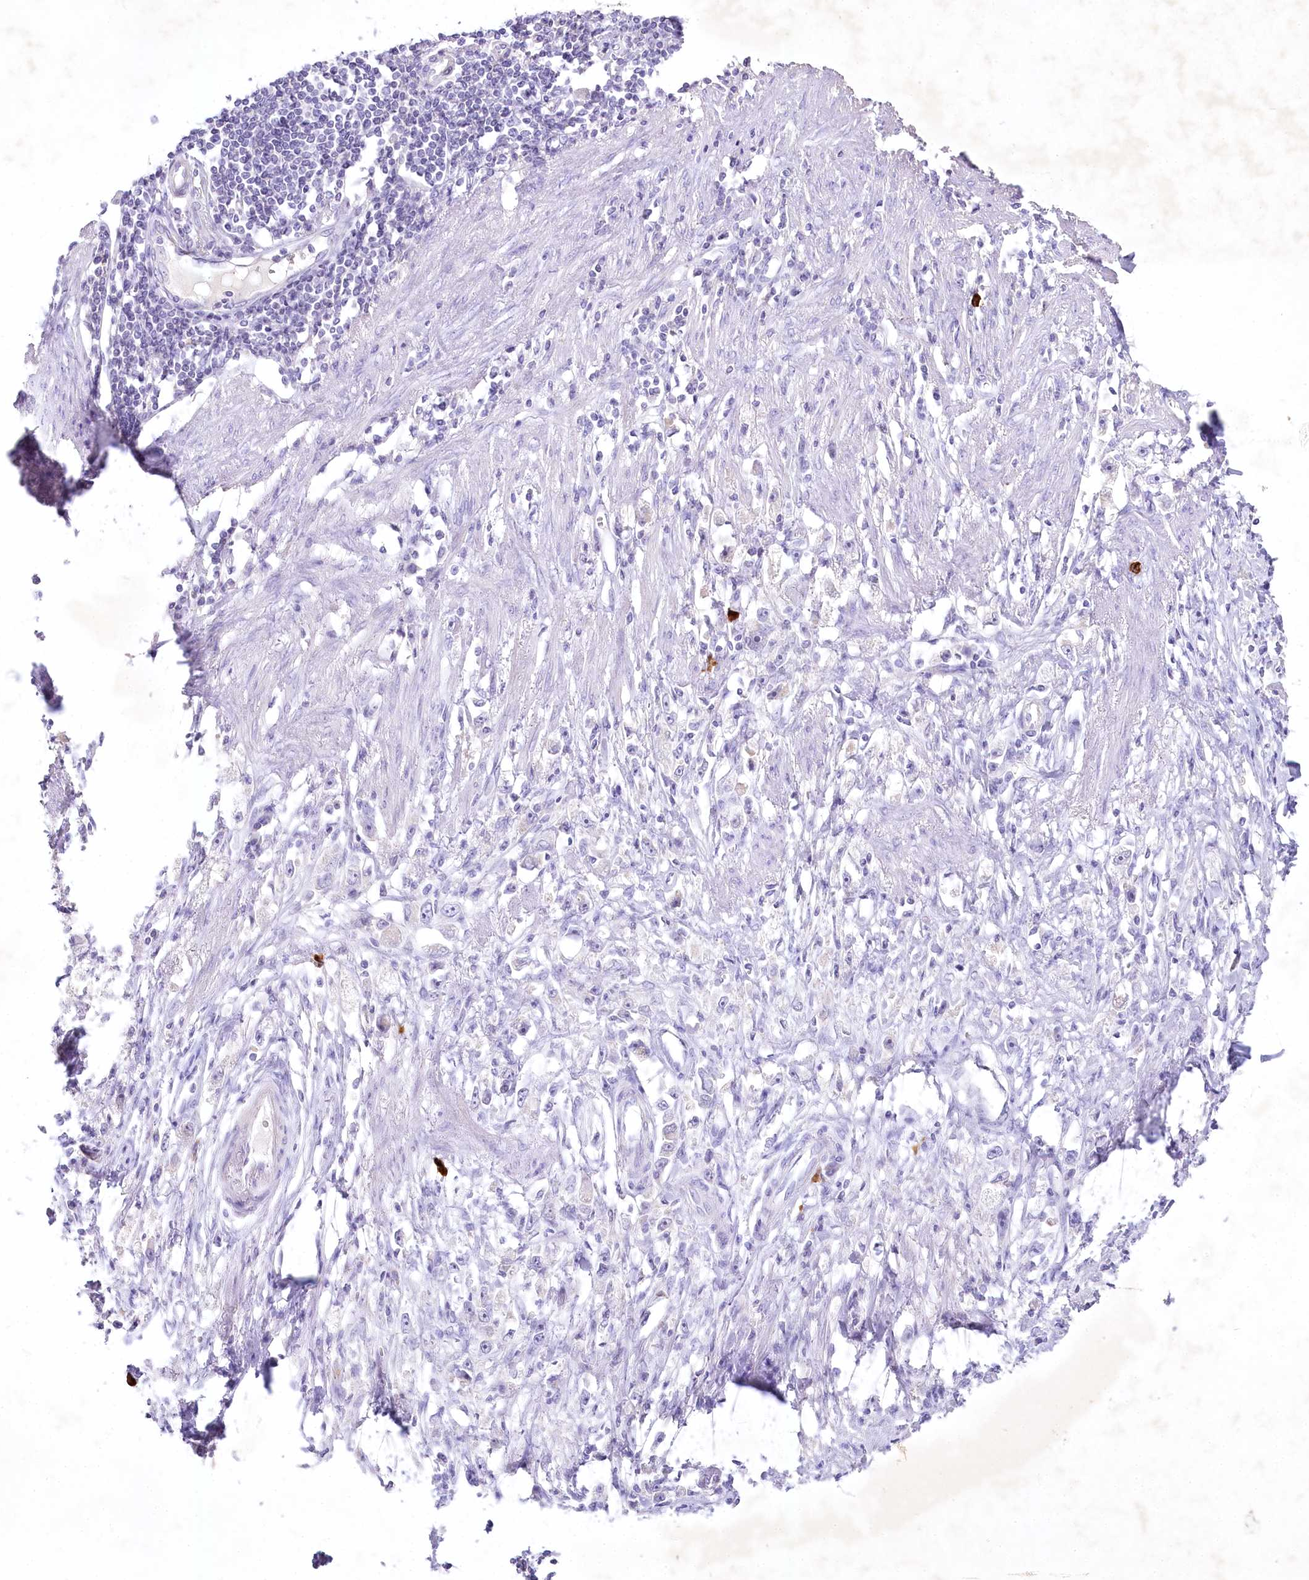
{"staining": {"intensity": "negative", "quantity": "none", "location": "none"}, "tissue": "stomach cancer", "cell_type": "Tumor cells", "image_type": "cancer", "snomed": [{"axis": "morphology", "description": "Adenocarcinoma, NOS"}, {"axis": "topography", "description": "Stomach"}], "caption": "Immunohistochemistry of human stomach adenocarcinoma demonstrates no expression in tumor cells.", "gene": "MYOZ1", "patient": {"sex": "female", "age": 59}}